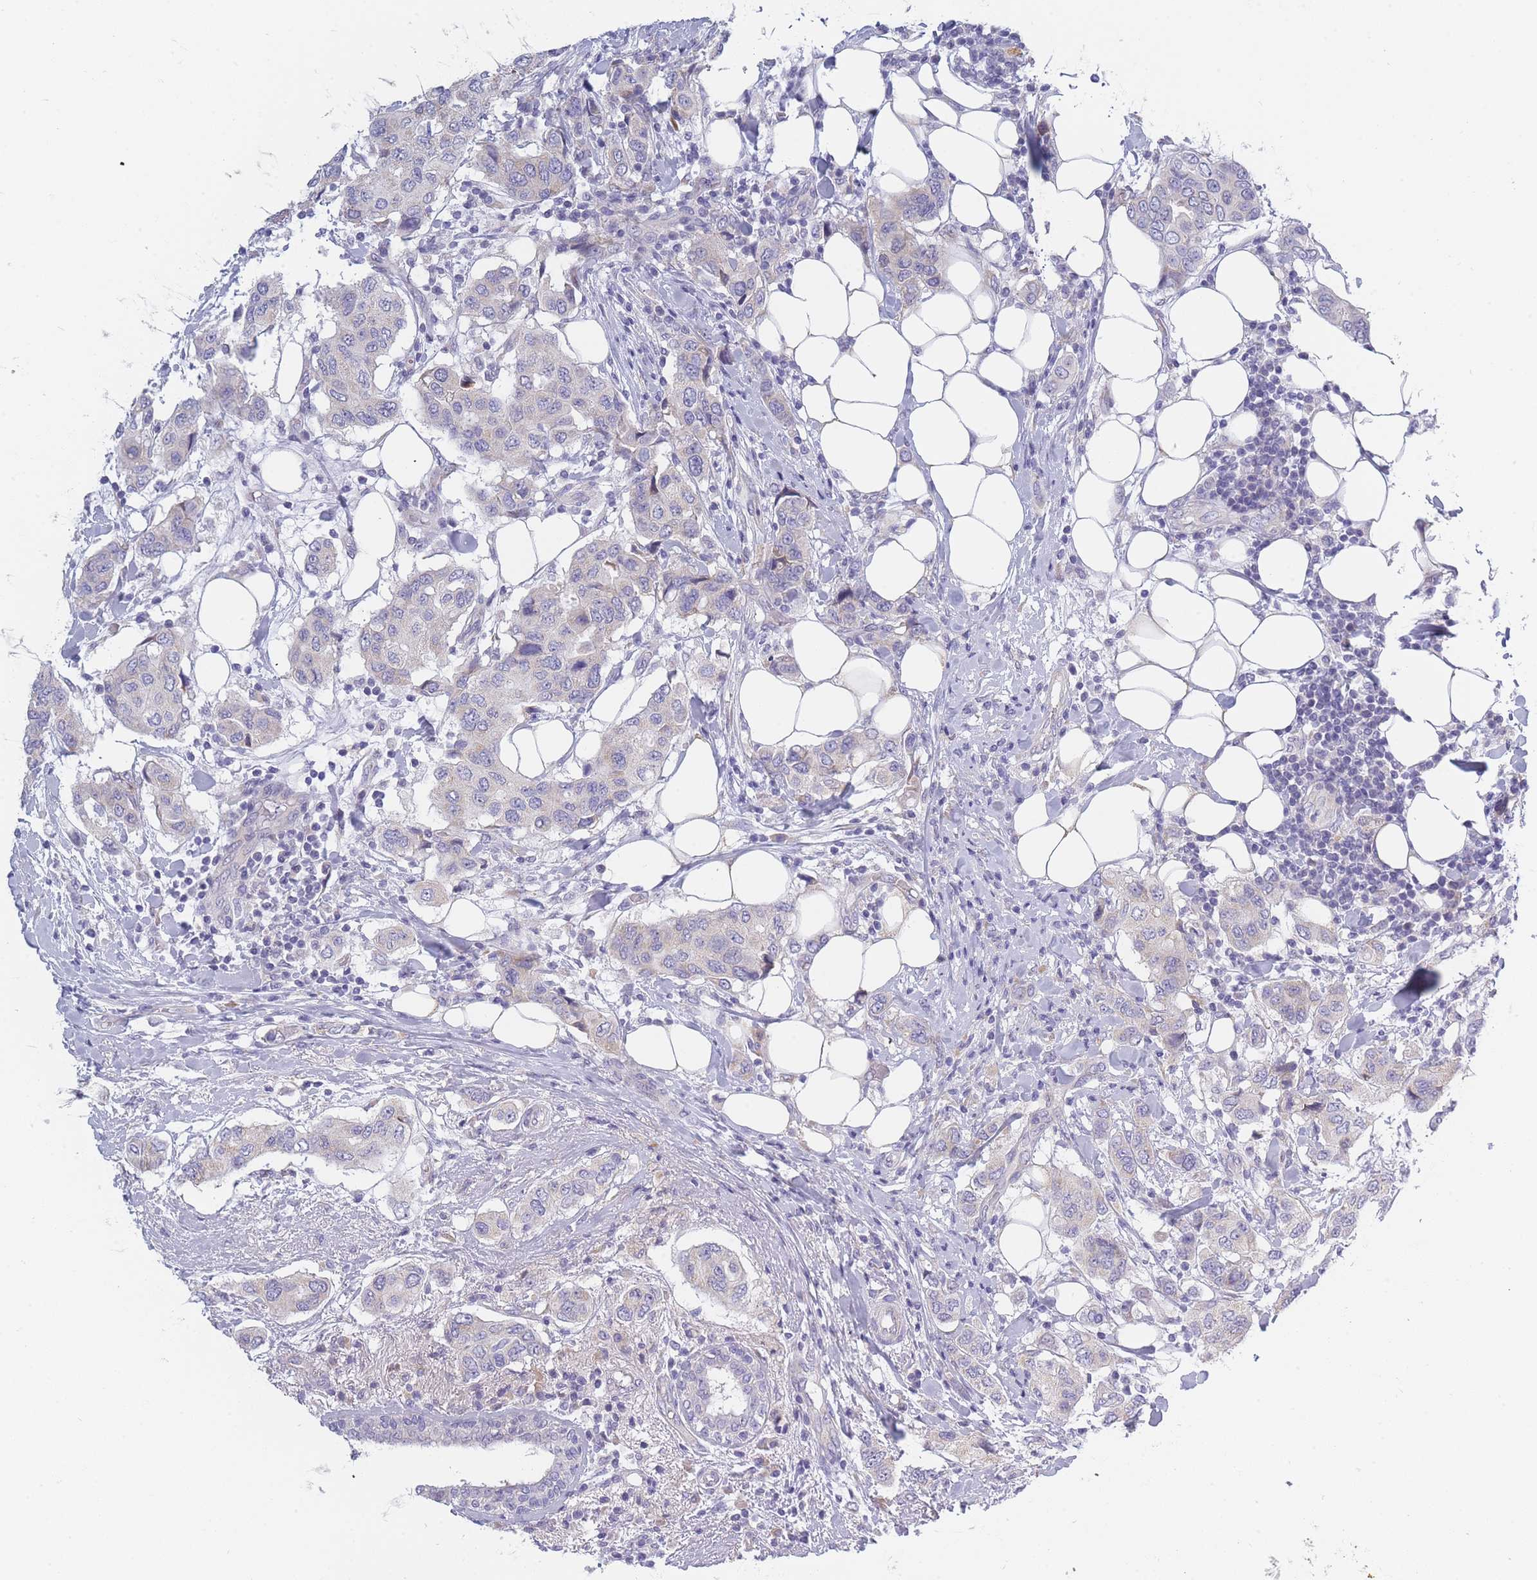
{"staining": {"intensity": "negative", "quantity": "none", "location": "none"}, "tissue": "breast cancer", "cell_type": "Tumor cells", "image_type": "cancer", "snomed": [{"axis": "morphology", "description": "Lobular carcinoma"}, {"axis": "topography", "description": "Breast"}], "caption": "IHC image of neoplastic tissue: breast cancer (lobular carcinoma) stained with DAB demonstrates no significant protein positivity in tumor cells.", "gene": "NDUFAF6", "patient": {"sex": "female", "age": 51}}